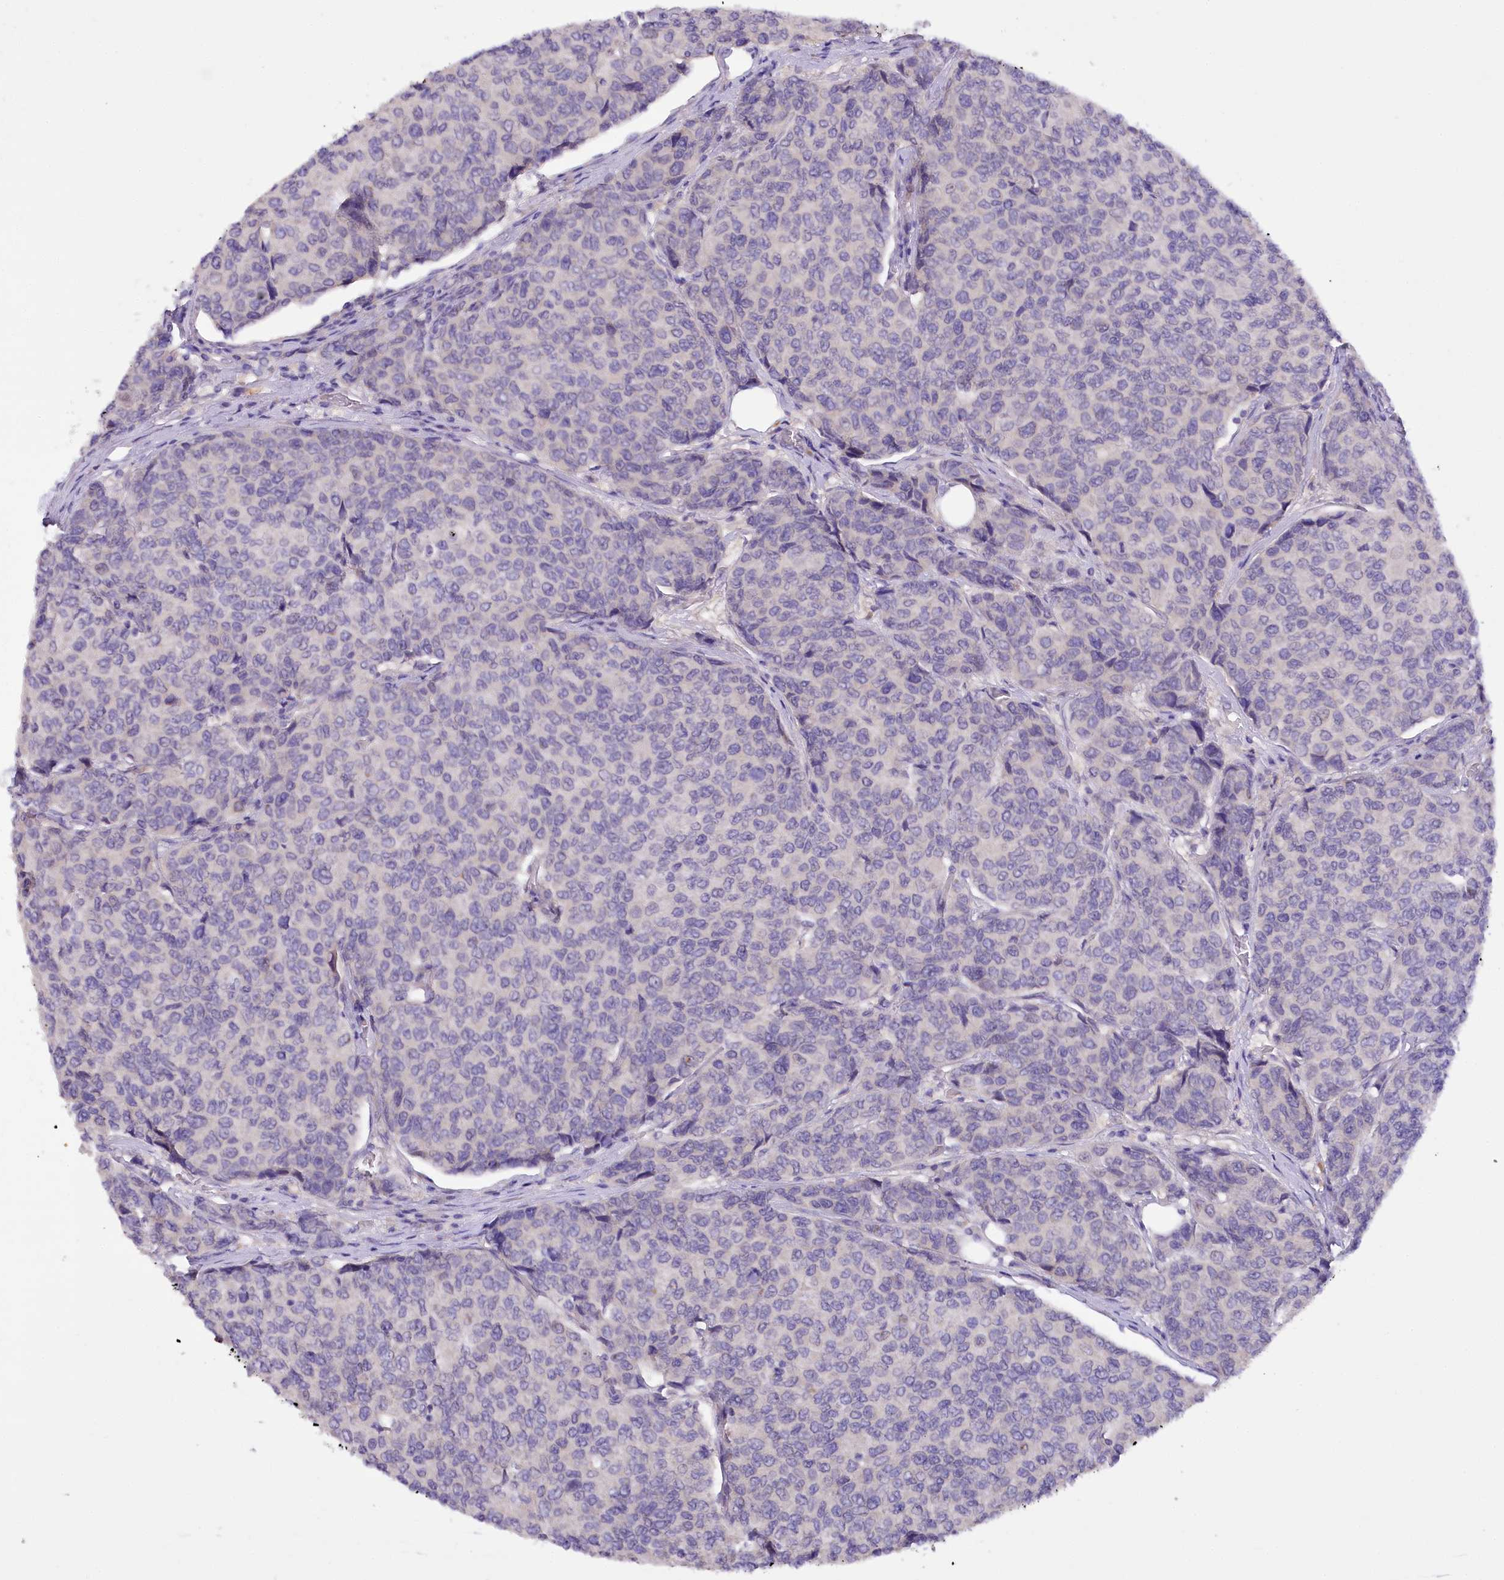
{"staining": {"intensity": "negative", "quantity": "none", "location": "none"}, "tissue": "breast cancer", "cell_type": "Tumor cells", "image_type": "cancer", "snomed": [{"axis": "morphology", "description": "Duct carcinoma"}, {"axis": "topography", "description": "Breast"}], "caption": "Tumor cells show no significant positivity in breast cancer (infiltrating ductal carcinoma). (DAB (3,3'-diaminobenzidine) immunohistochemistry (IHC) with hematoxylin counter stain).", "gene": "DCUN1D1", "patient": {"sex": "female", "age": 55}}